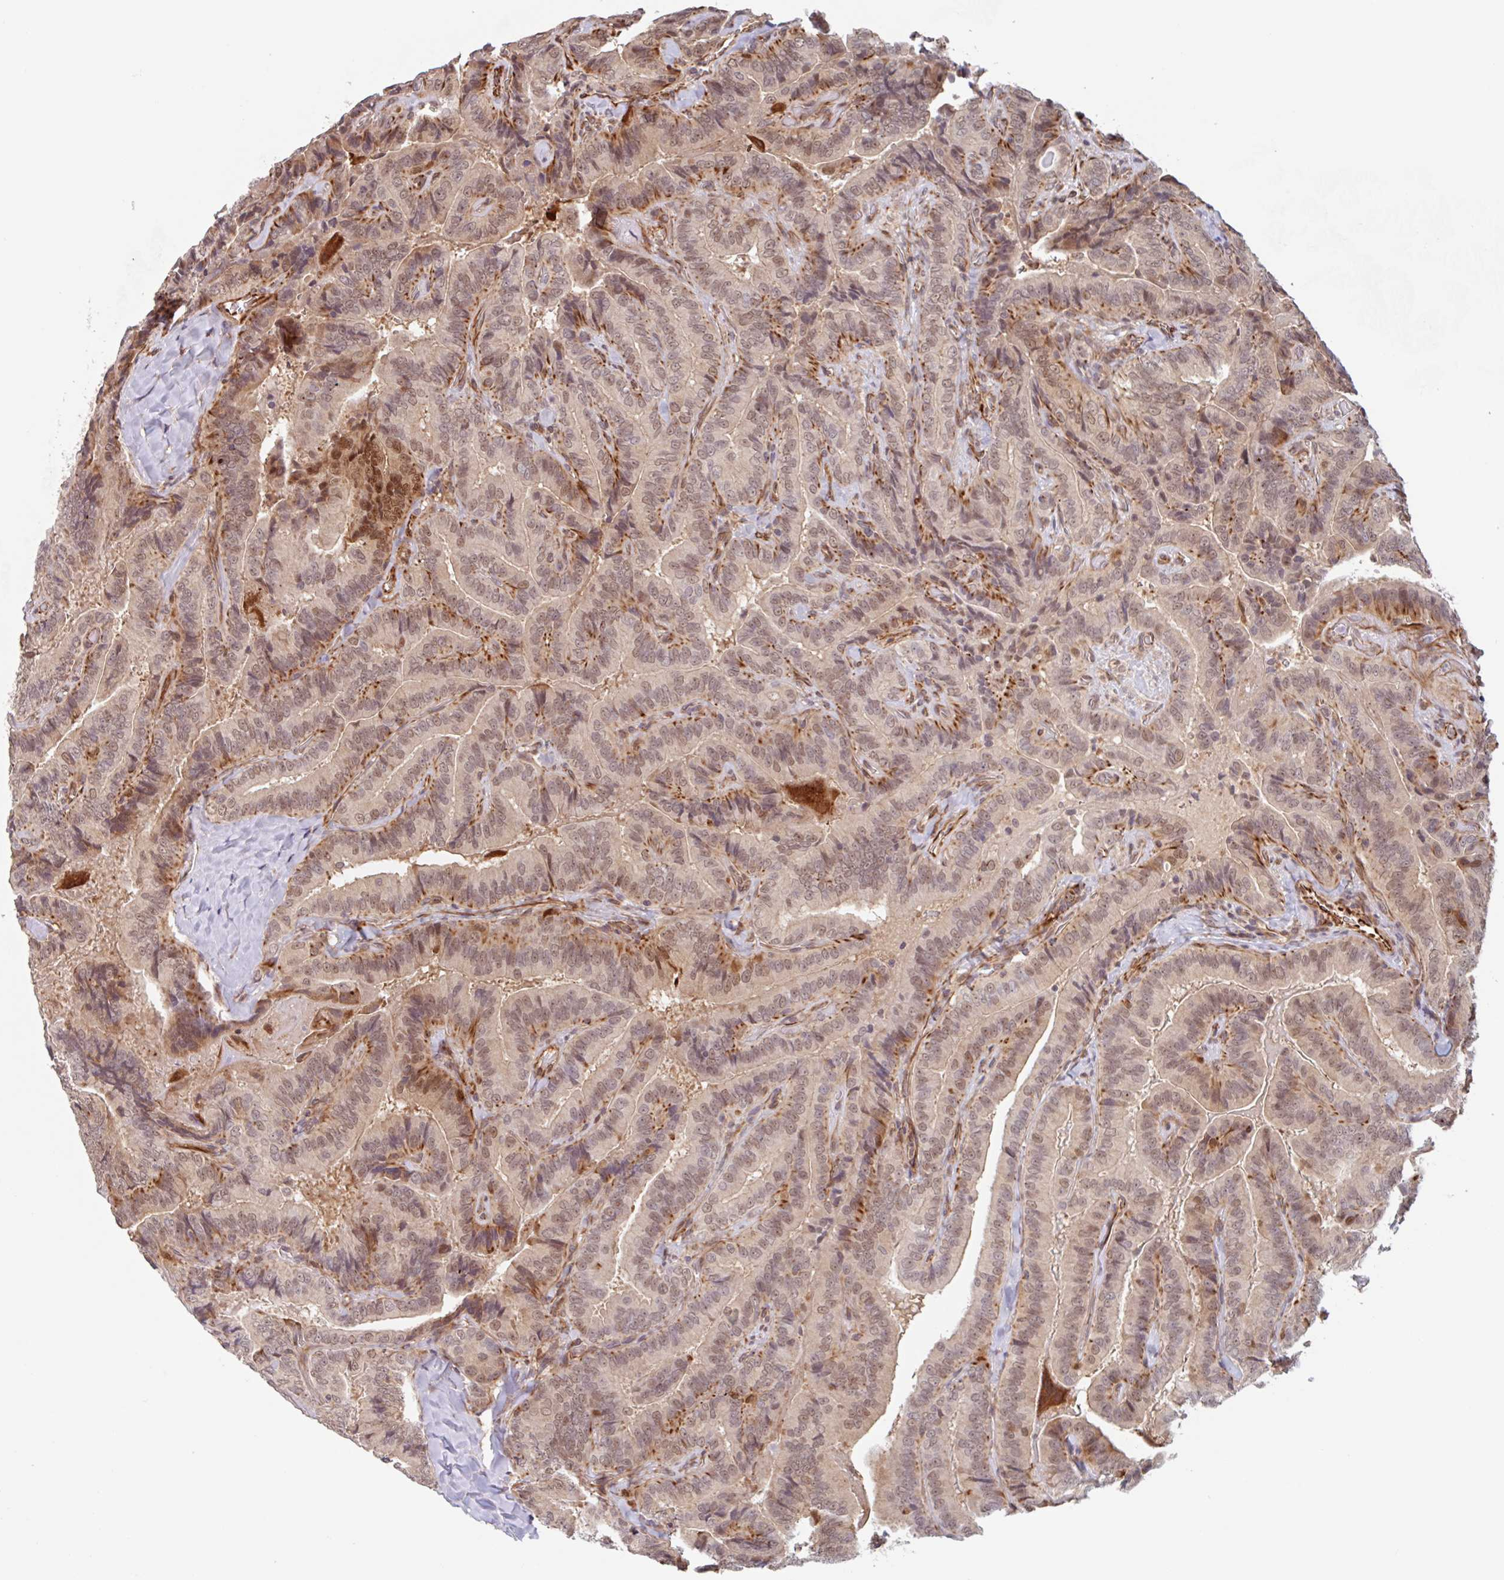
{"staining": {"intensity": "weak", "quantity": ">75%", "location": "cytoplasmic/membranous,nuclear"}, "tissue": "thyroid cancer", "cell_type": "Tumor cells", "image_type": "cancer", "snomed": [{"axis": "morphology", "description": "Papillary adenocarcinoma, NOS"}, {"axis": "topography", "description": "Thyroid gland"}], "caption": "Immunohistochemistry image of papillary adenocarcinoma (thyroid) stained for a protein (brown), which shows low levels of weak cytoplasmic/membranous and nuclear positivity in approximately >75% of tumor cells.", "gene": "NUB1", "patient": {"sex": "male", "age": 61}}